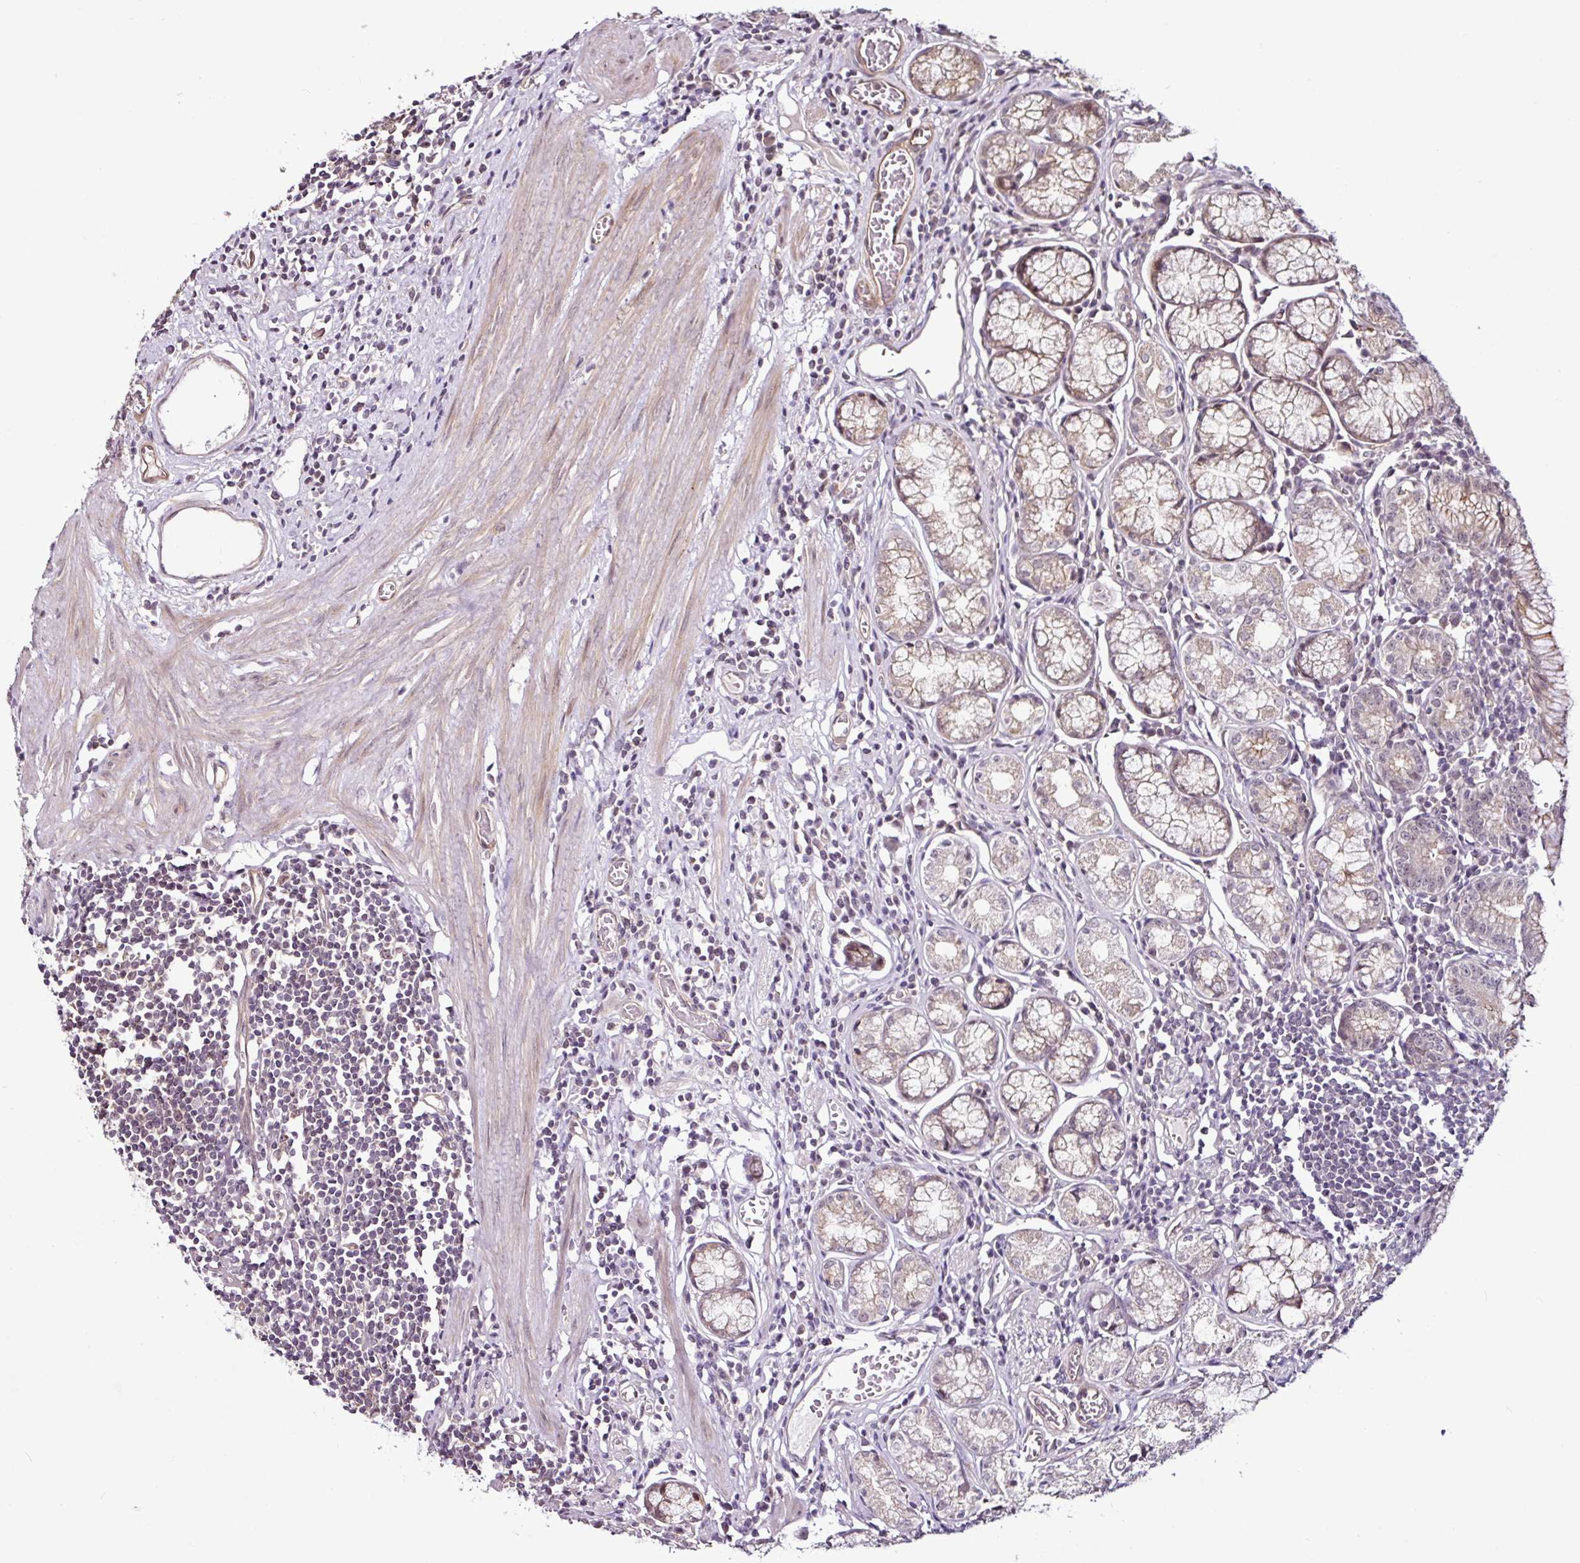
{"staining": {"intensity": "moderate", "quantity": "25%-75%", "location": "cytoplasmic/membranous"}, "tissue": "stomach", "cell_type": "Glandular cells", "image_type": "normal", "snomed": [{"axis": "morphology", "description": "Normal tissue, NOS"}, {"axis": "topography", "description": "Stomach"}], "caption": "Brown immunohistochemical staining in benign stomach displays moderate cytoplasmic/membranous expression in approximately 25%-75% of glandular cells.", "gene": "DCAF13", "patient": {"sex": "male", "age": 55}}